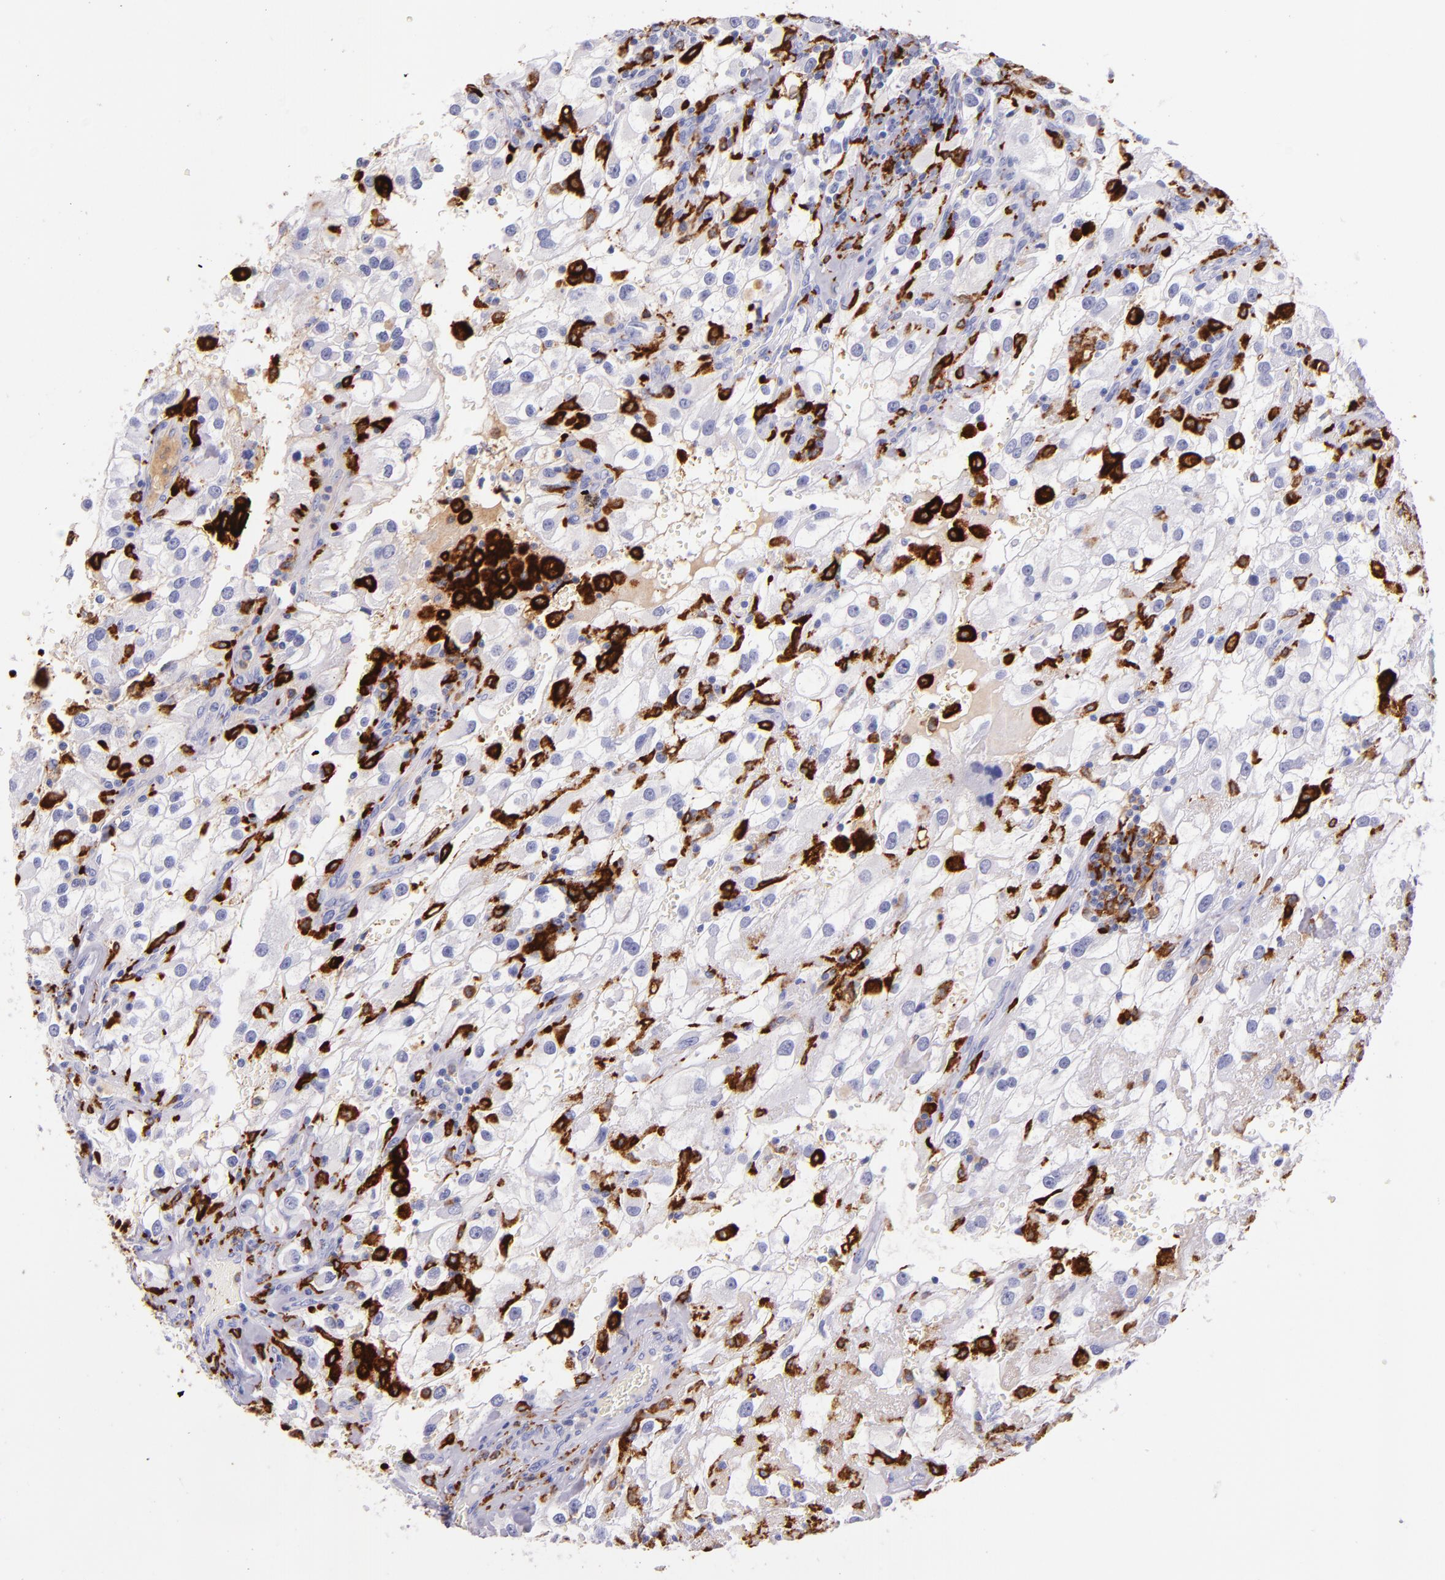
{"staining": {"intensity": "negative", "quantity": "none", "location": "none"}, "tissue": "renal cancer", "cell_type": "Tumor cells", "image_type": "cancer", "snomed": [{"axis": "morphology", "description": "Adenocarcinoma, NOS"}, {"axis": "topography", "description": "Kidney"}], "caption": "A micrograph of human adenocarcinoma (renal) is negative for staining in tumor cells. Nuclei are stained in blue.", "gene": "CD163", "patient": {"sex": "female", "age": 52}}